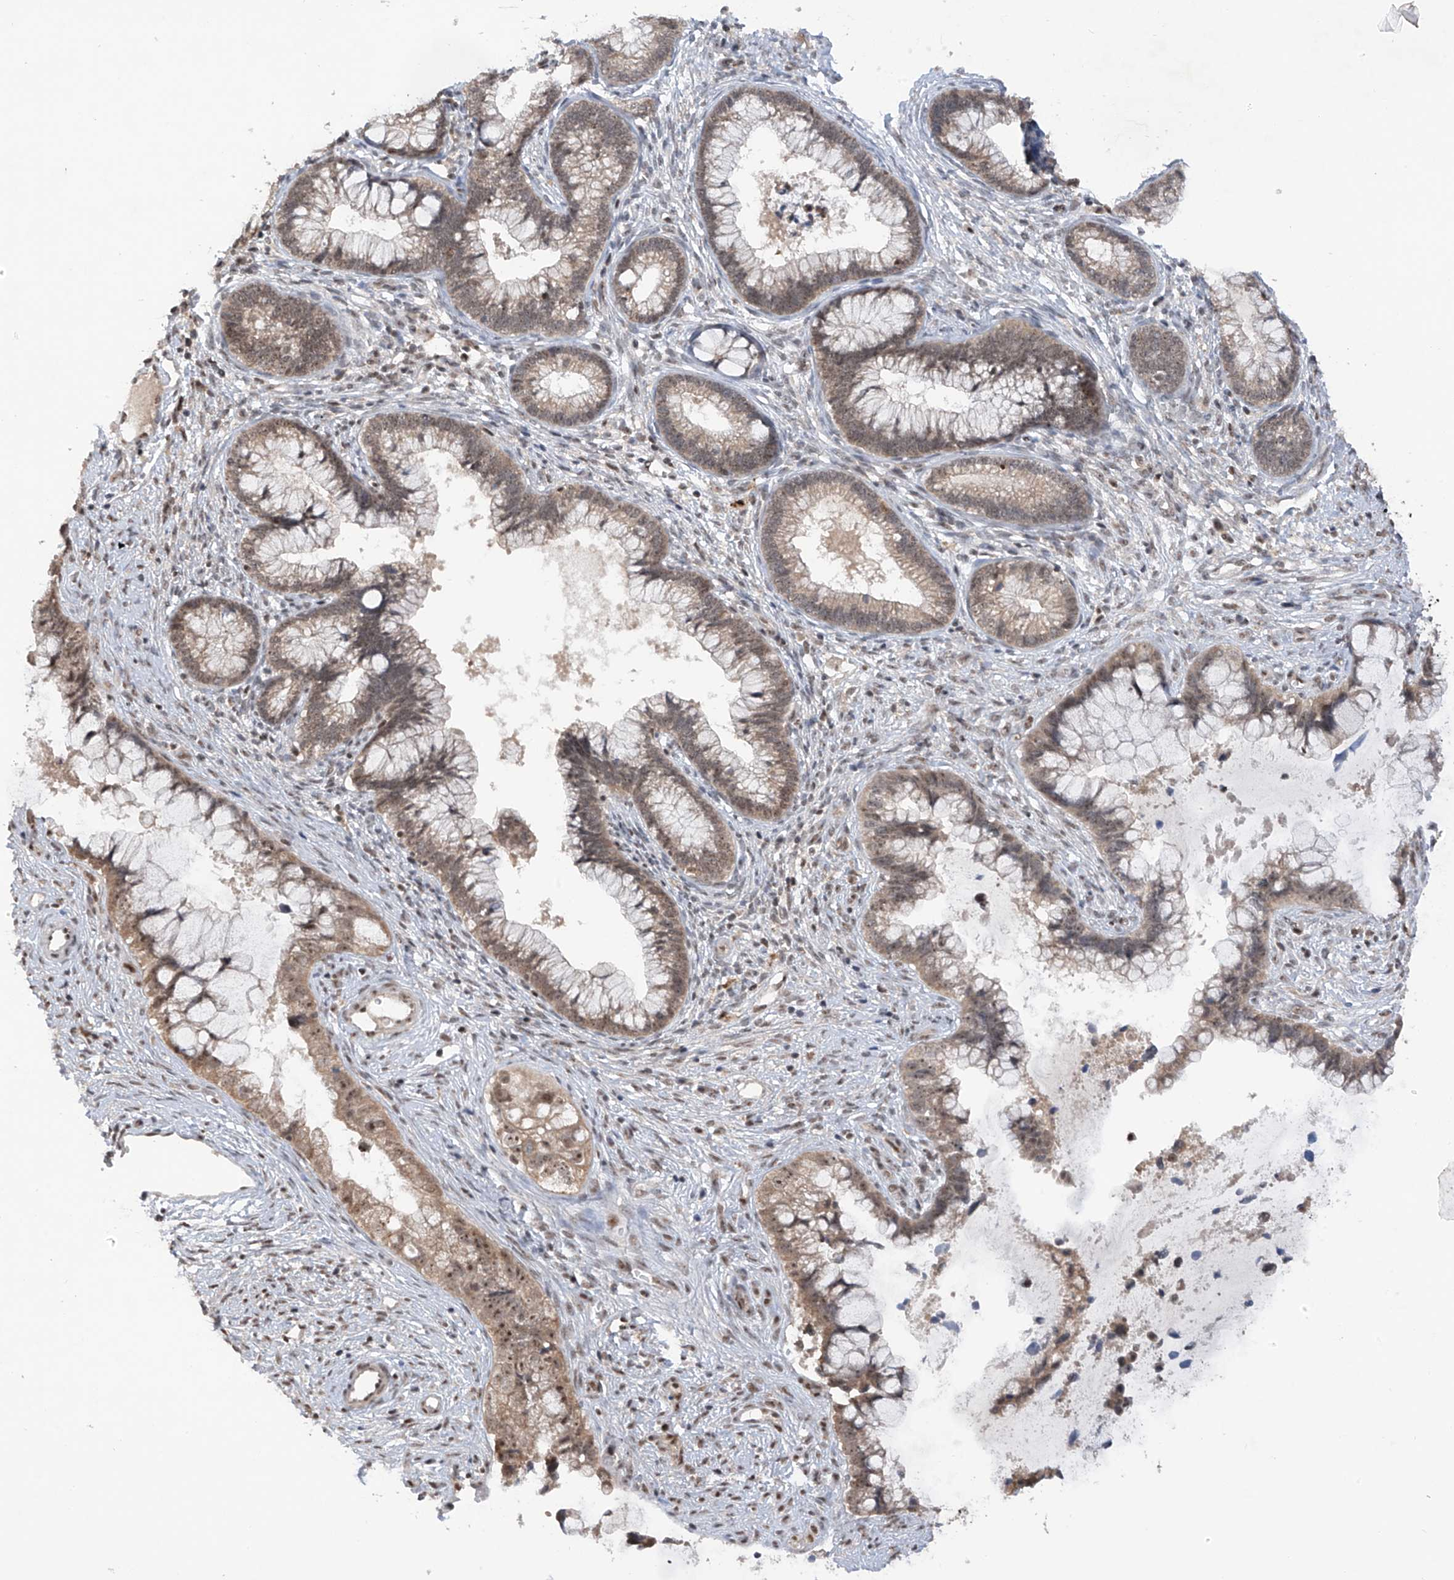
{"staining": {"intensity": "moderate", "quantity": ">75%", "location": "cytoplasmic/membranous,nuclear"}, "tissue": "cervical cancer", "cell_type": "Tumor cells", "image_type": "cancer", "snomed": [{"axis": "morphology", "description": "Adenocarcinoma, NOS"}, {"axis": "topography", "description": "Cervix"}], "caption": "A medium amount of moderate cytoplasmic/membranous and nuclear positivity is seen in approximately >75% of tumor cells in cervical cancer tissue.", "gene": "RPAIN", "patient": {"sex": "female", "age": 44}}